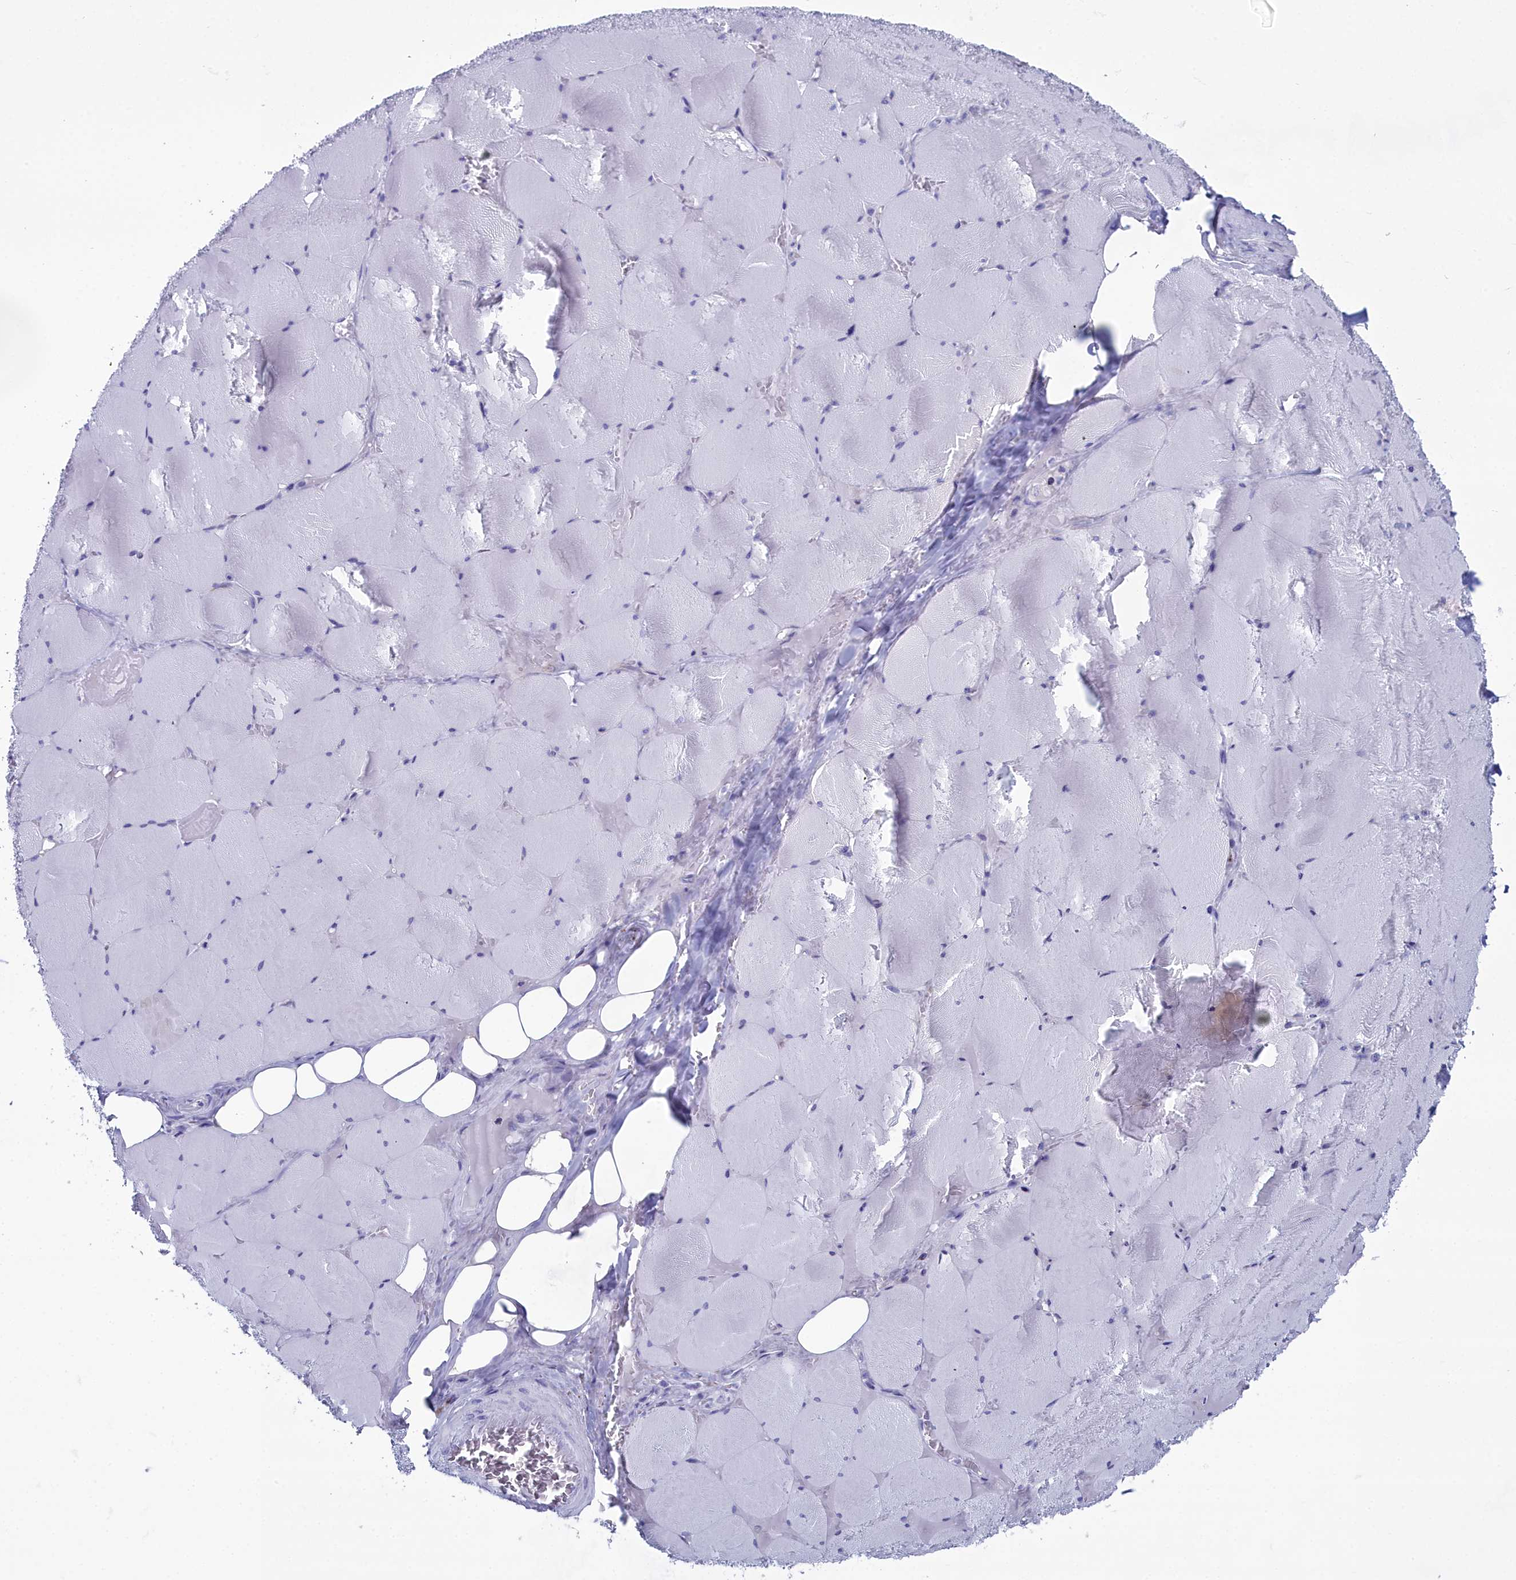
{"staining": {"intensity": "negative", "quantity": "none", "location": "none"}, "tissue": "skeletal muscle", "cell_type": "Myocytes", "image_type": "normal", "snomed": [{"axis": "morphology", "description": "Normal tissue, NOS"}, {"axis": "topography", "description": "Skeletal muscle"}, {"axis": "topography", "description": "Head-Neck"}], "caption": "An image of skeletal muscle stained for a protein shows no brown staining in myocytes. The staining was performed using DAB to visualize the protein expression in brown, while the nuclei were stained in blue with hematoxylin (Magnification: 20x).", "gene": "MAP6", "patient": {"sex": "male", "age": 66}}